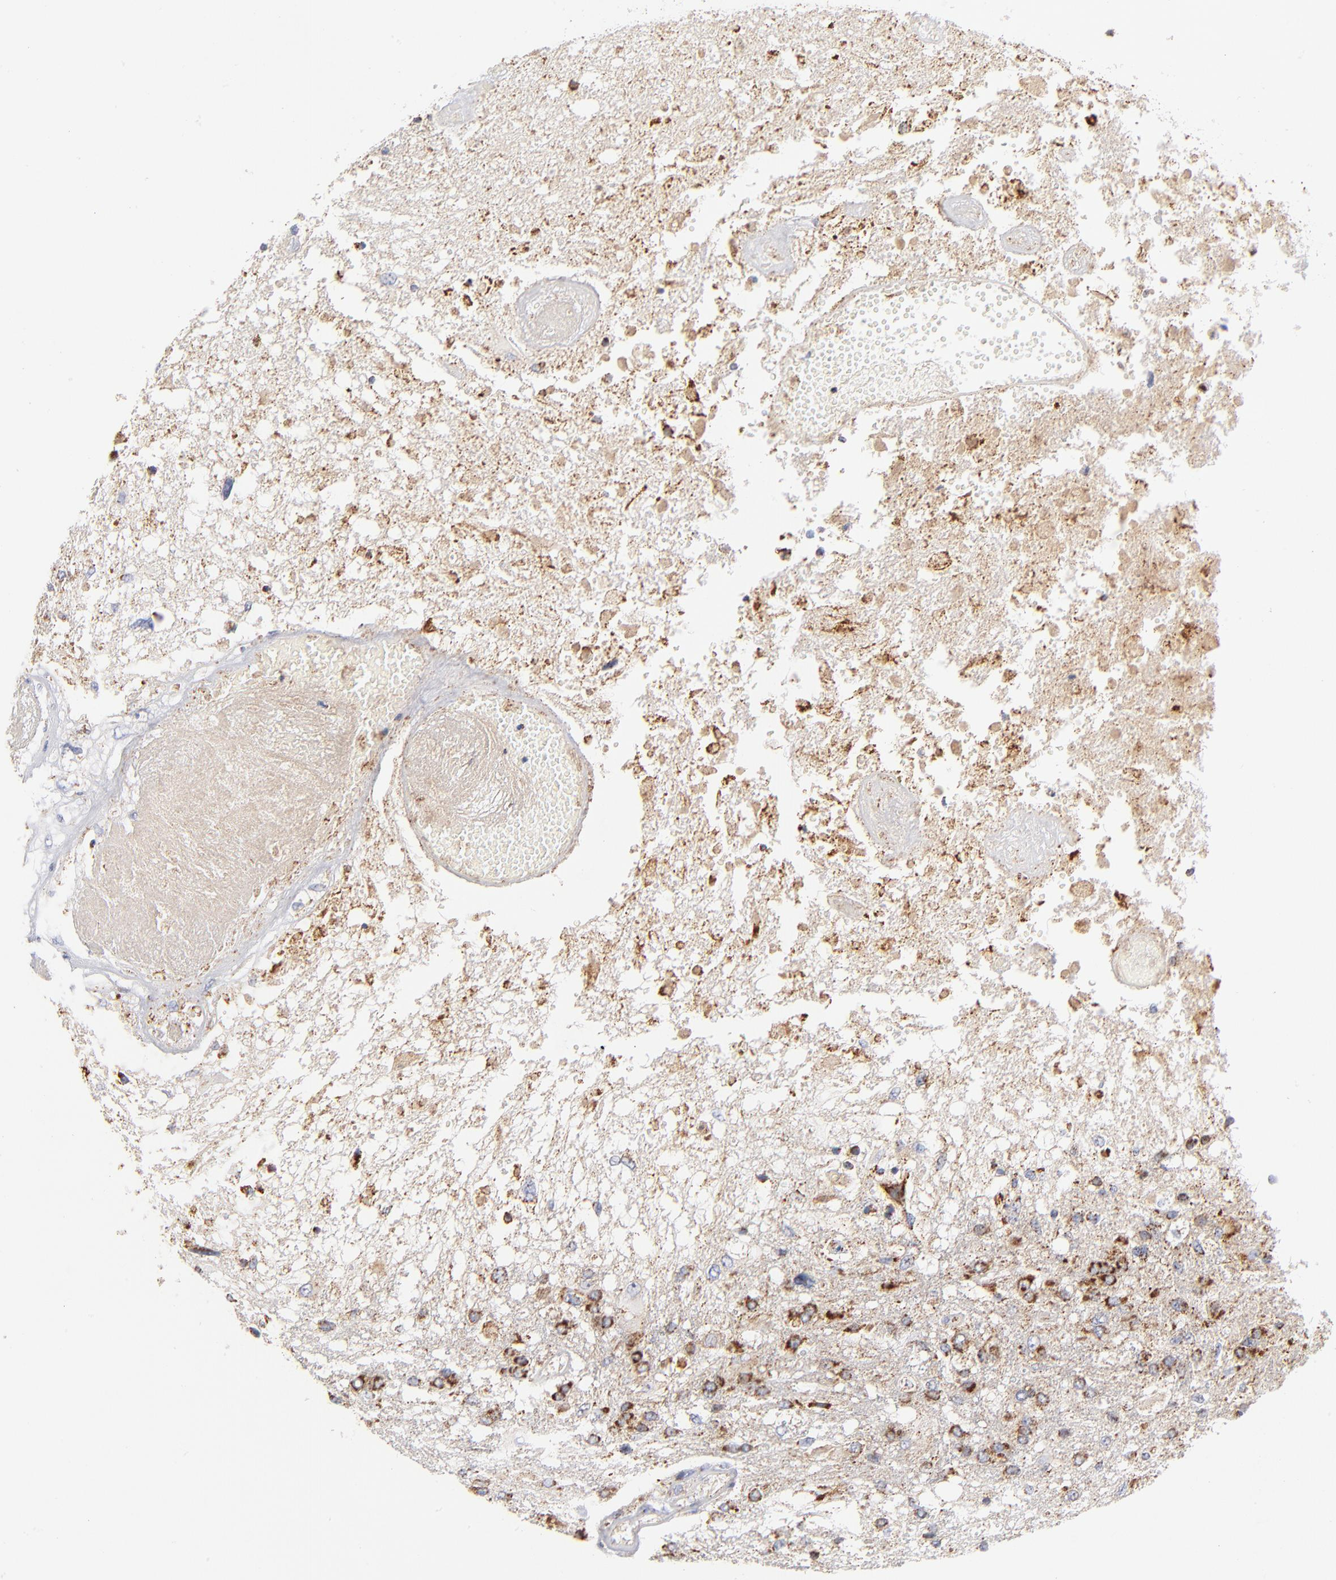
{"staining": {"intensity": "moderate", "quantity": "25%-75%", "location": "cytoplasmic/membranous"}, "tissue": "glioma", "cell_type": "Tumor cells", "image_type": "cancer", "snomed": [{"axis": "morphology", "description": "Glioma, malignant, High grade"}, {"axis": "topography", "description": "Cerebral cortex"}], "caption": "Immunohistochemical staining of human glioma demonstrates medium levels of moderate cytoplasmic/membranous protein positivity in about 25%-75% of tumor cells.", "gene": "DLAT", "patient": {"sex": "male", "age": 79}}